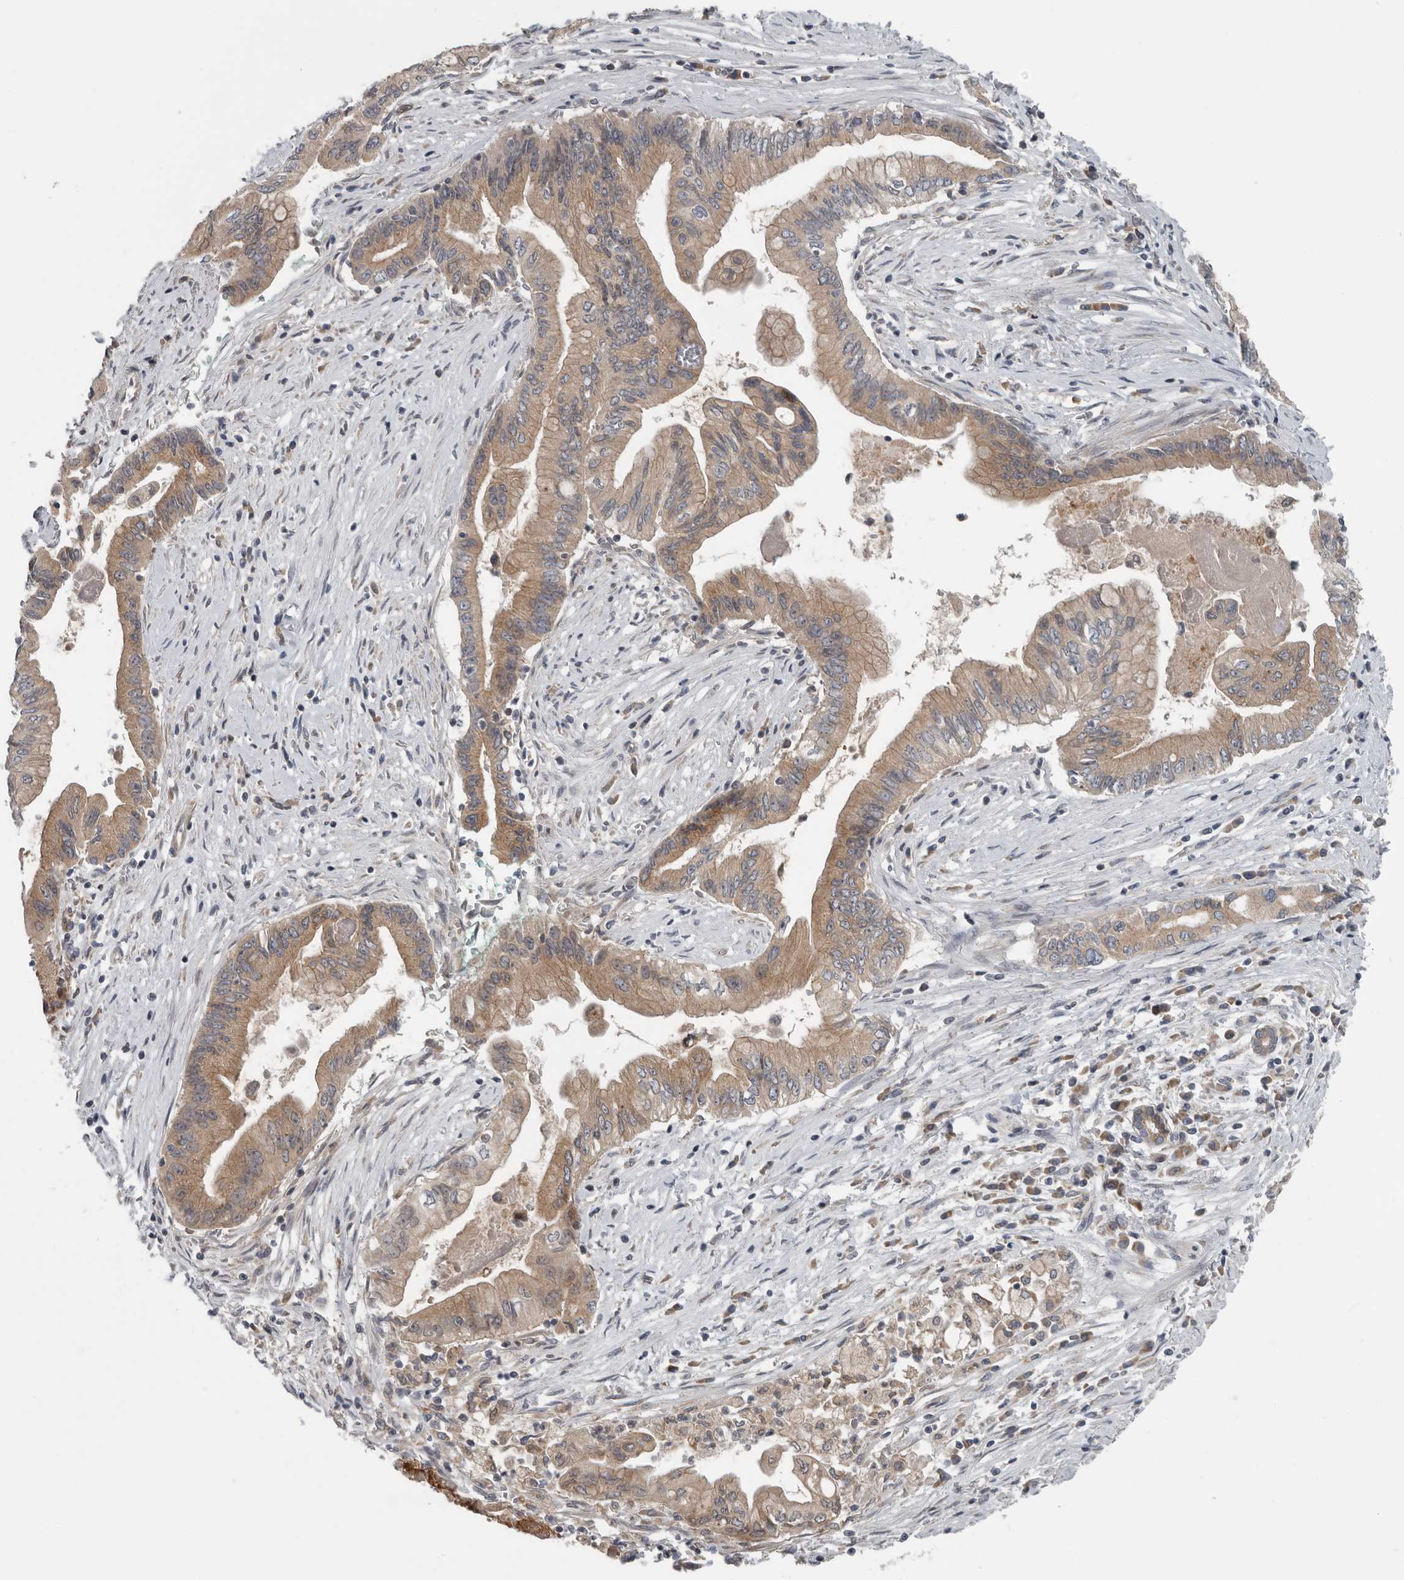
{"staining": {"intensity": "moderate", "quantity": ">75%", "location": "cytoplasmic/membranous"}, "tissue": "pancreatic cancer", "cell_type": "Tumor cells", "image_type": "cancer", "snomed": [{"axis": "morphology", "description": "Adenocarcinoma, NOS"}, {"axis": "topography", "description": "Pancreas"}], "caption": "Brown immunohistochemical staining in human pancreatic cancer reveals moderate cytoplasmic/membranous staining in approximately >75% of tumor cells.", "gene": "TMEM199", "patient": {"sex": "male", "age": 78}}